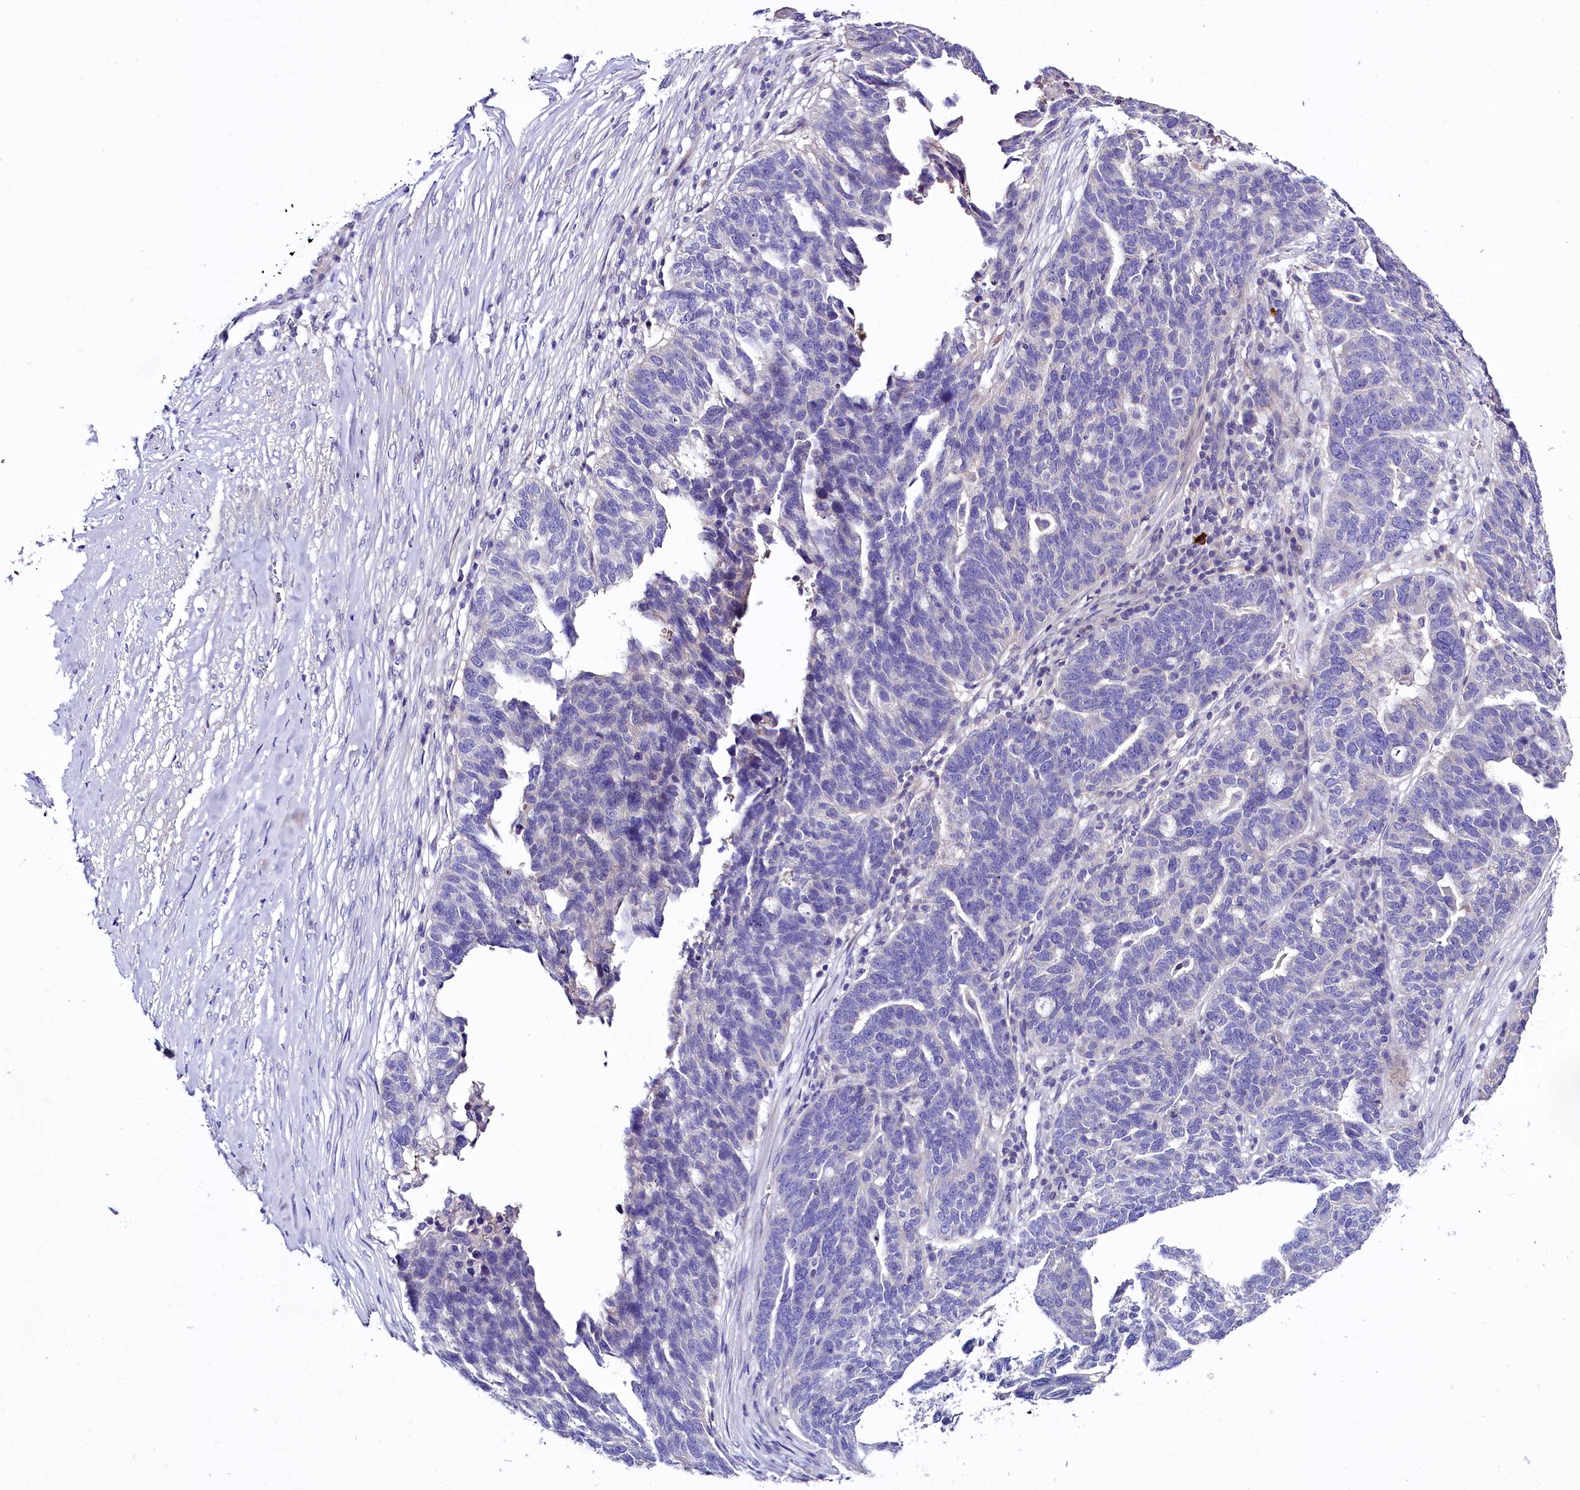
{"staining": {"intensity": "negative", "quantity": "none", "location": "none"}, "tissue": "ovarian cancer", "cell_type": "Tumor cells", "image_type": "cancer", "snomed": [{"axis": "morphology", "description": "Cystadenocarcinoma, serous, NOS"}, {"axis": "topography", "description": "Ovary"}], "caption": "A high-resolution photomicrograph shows immunohistochemistry staining of ovarian cancer (serous cystadenocarcinoma), which shows no significant staining in tumor cells. (Immunohistochemistry (ihc), brightfield microscopy, high magnification).", "gene": "ABHD5", "patient": {"sex": "female", "age": 59}}